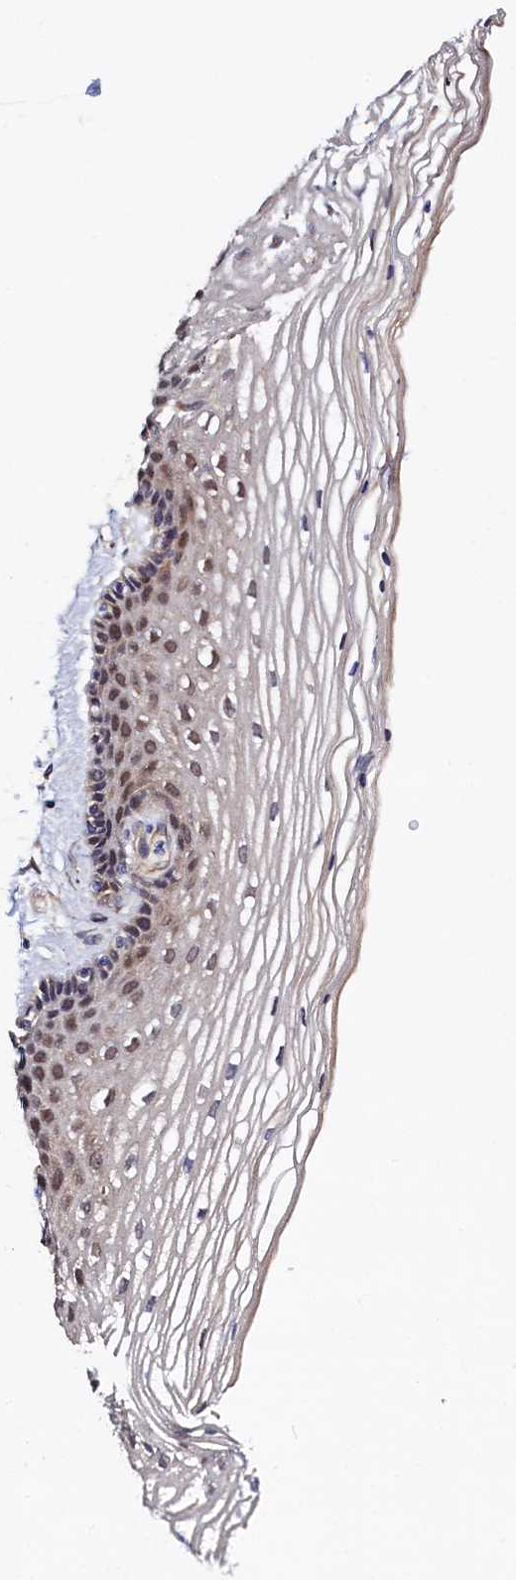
{"staining": {"intensity": "moderate", "quantity": "25%-75%", "location": "cytoplasmic/membranous,nuclear"}, "tissue": "vagina", "cell_type": "Squamous epithelial cells", "image_type": "normal", "snomed": [{"axis": "morphology", "description": "Normal tissue, NOS"}, {"axis": "topography", "description": "Vagina"}], "caption": "IHC micrograph of benign vagina: human vagina stained using immunohistochemistry reveals medium levels of moderate protein expression localized specifically in the cytoplasmic/membranous,nuclear of squamous epithelial cells, appearing as a cytoplasmic/membranous,nuclear brown color.", "gene": "SLC16A14", "patient": {"sex": "female", "age": 46}}